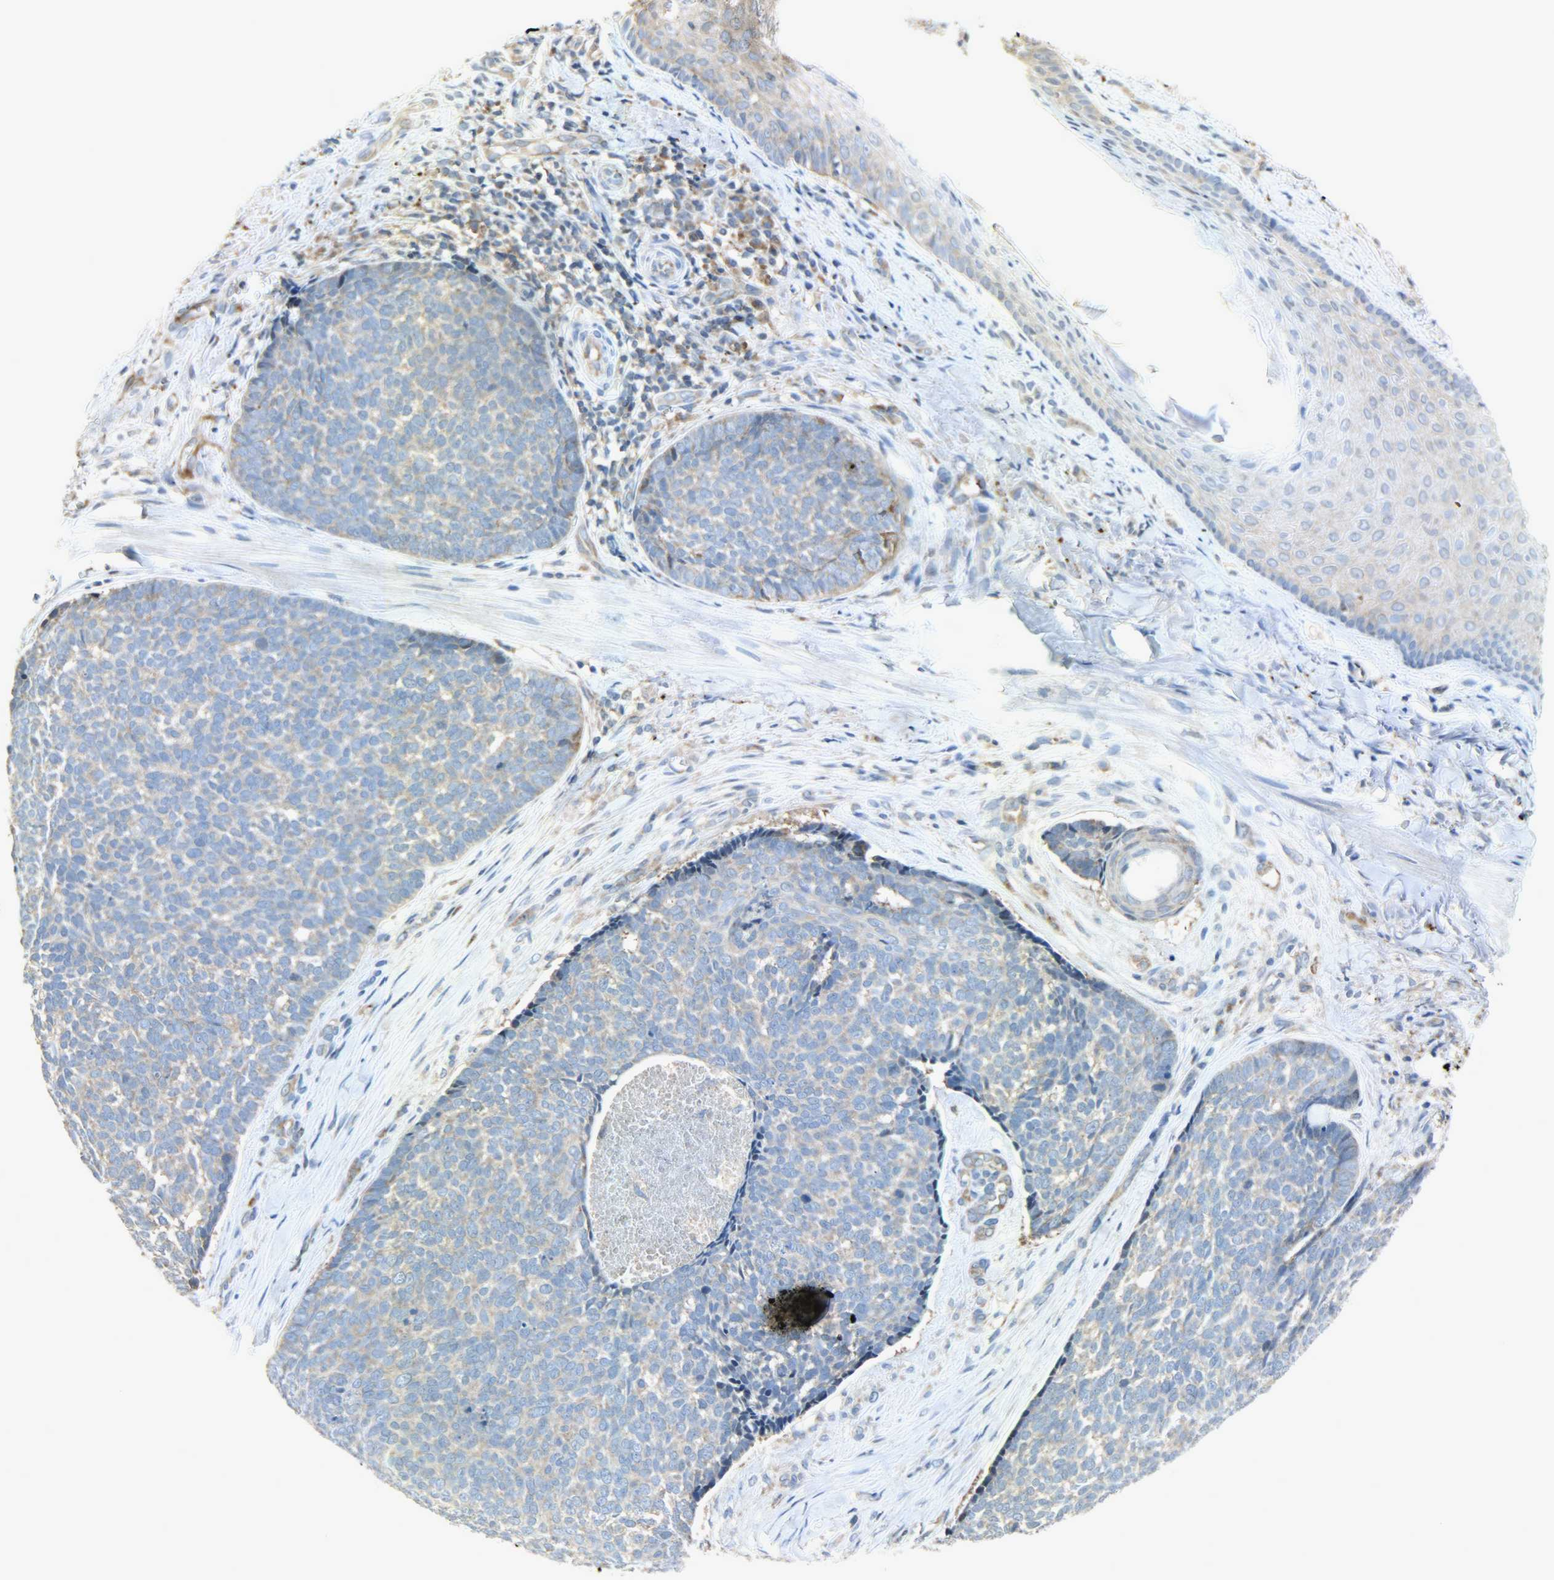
{"staining": {"intensity": "weak", "quantity": "25%-75%", "location": "cytoplasmic/membranous"}, "tissue": "skin cancer", "cell_type": "Tumor cells", "image_type": "cancer", "snomed": [{"axis": "morphology", "description": "Basal cell carcinoma"}, {"axis": "topography", "description": "Skin"}], "caption": "An IHC photomicrograph of neoplastic tissue is shown. Protein staining in brown shows weak cytoplasmic/membranous positivity in skin basal cell carcinoma within tumor cells.", "gene": "GIT2", "patient": {"sex": "male", "age": 84}}